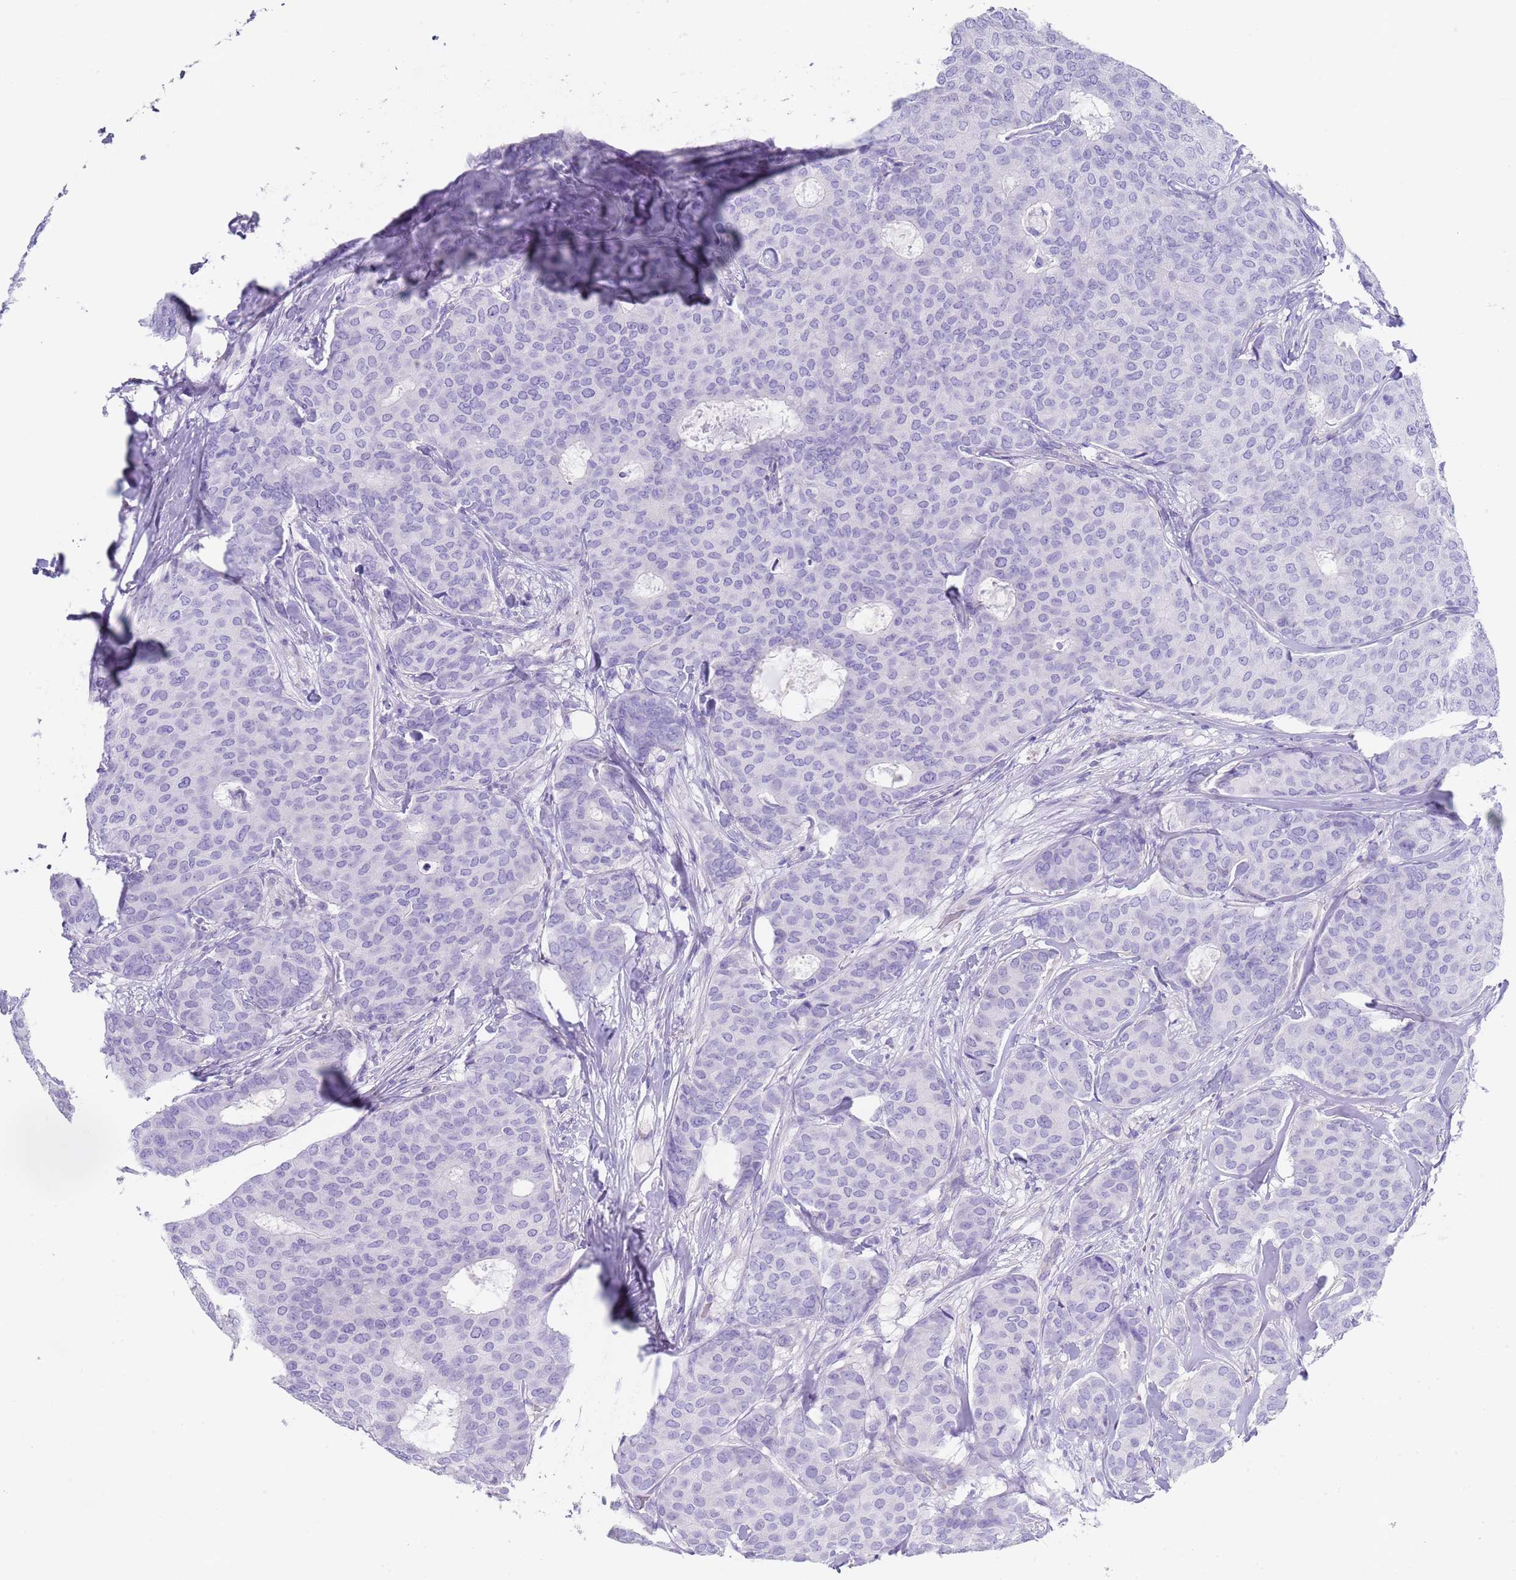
{"staining": {"intensity": "negative", "quantity": "none", "location": "none"}, "tissue": "breast cancer", "cell_type": "Tumor cells", "image_type": "cancer", "snomed": [{"axis": "morphology", "description": "Duct carcinoma"}, {"axis": "topography", "description": "Breast"}], "caption": "Breast infiltrating ductal carcinoma was stained to show a protein in brown. There is no significant positivity in tumor cells. (Brightfield microscopy of DAB (3,3'-diaminobenzidine) IHC at high magnification).", "gene": "CPXM2", "patient": {"sex": "female", "age": 75}}